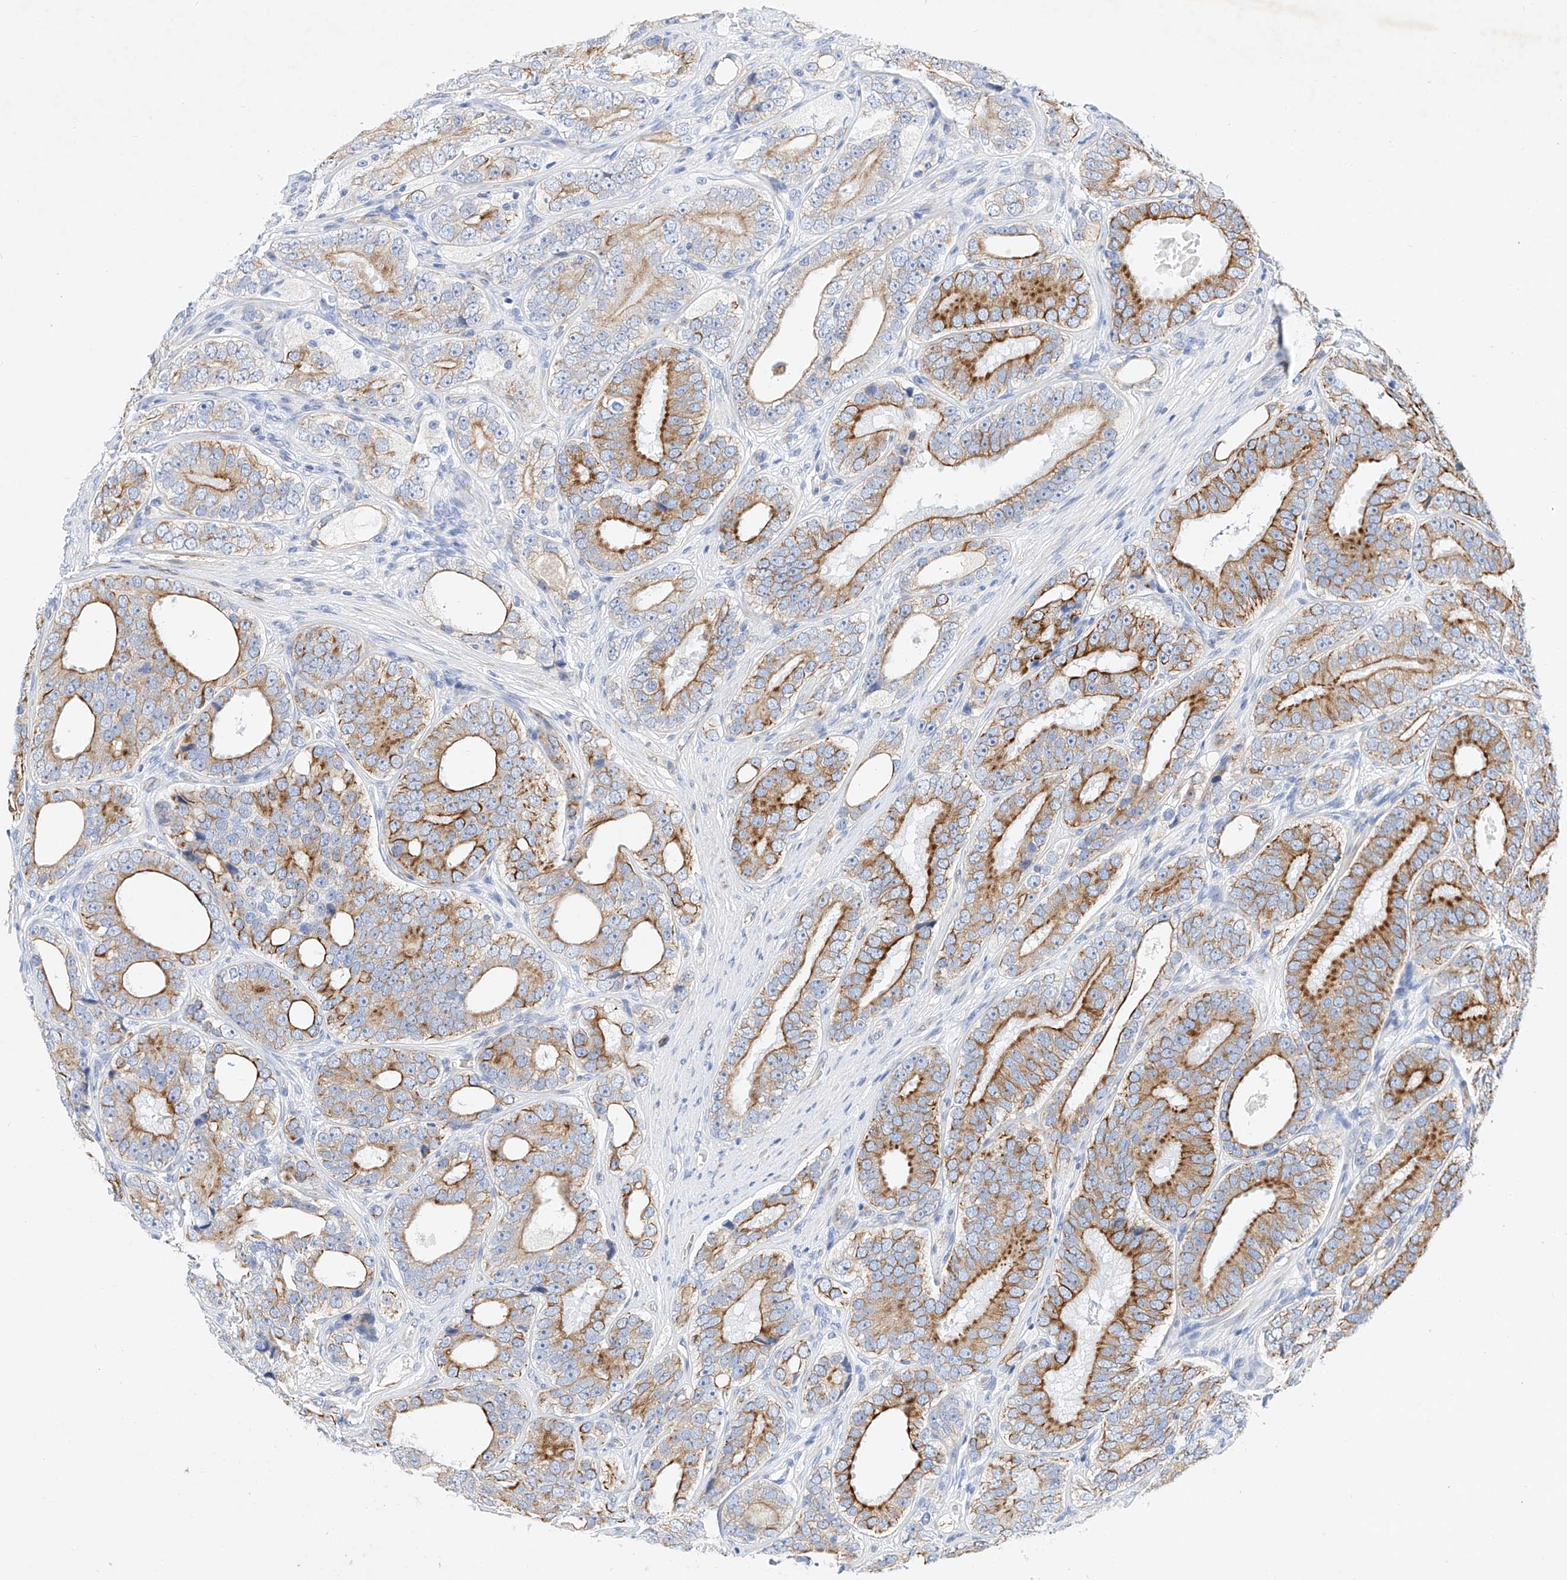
{"staining": {"intensity": "moderate", "quantity": ">75%", "location": "cytoplasmic/membranous"}, "tissue": "prostate cancer", "cell_type": "Tumor cells", "image_type": "cancer", "snomed": [{"axis": "morphology", "description": "Adenocarcinoma, High grade"}, {"axis": "topography", "description": "Prostate"}], "caption": "Tumor cells reveal medium levels of moderate cytoplasmic/membranous positivity in about >75% of cells in human adenocarcinoma (high-grade) (prostate).", "gene": "SBSPON", "patient": {"sex": "male", "age": 56}}